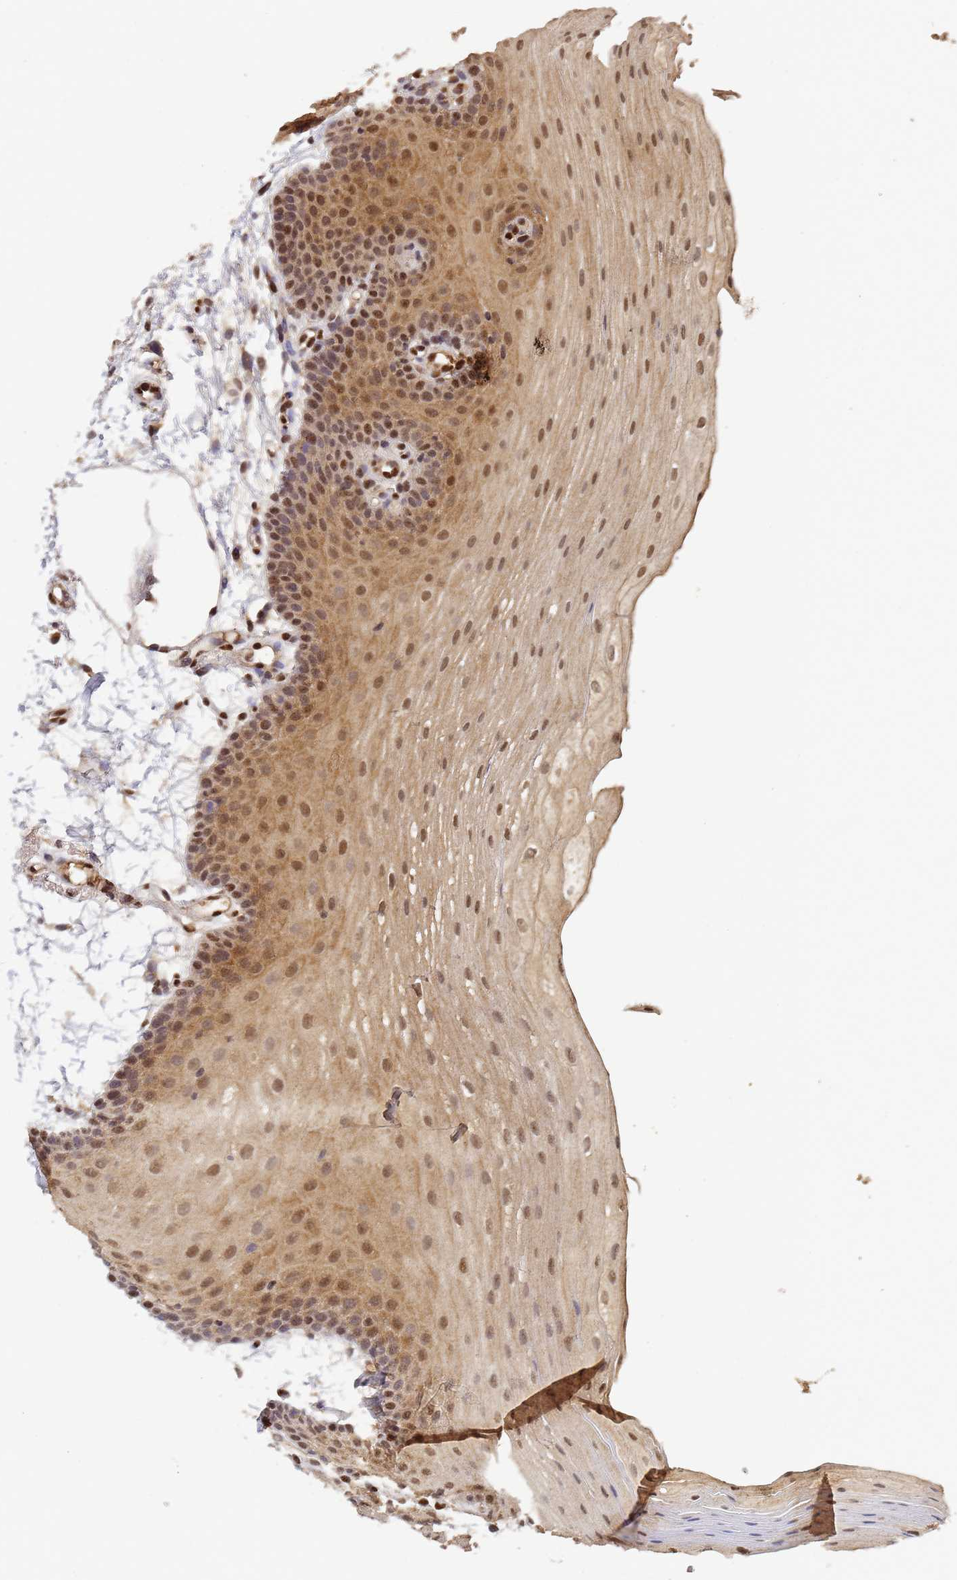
{"staining": {"intensity": "moderate", "quantity": ">75%", "location": "cytoplasmic/membranous,nuclear"}, "tissue": "oral mucosa", "cell_type": "Squamous epithelial cells", "image_type": "normal", "snomed": [{"axis": "morphology", "description": "Normal tissue, NOS"}, {"axis": "topography", "description": "Oral tissue"}], "caption": "DAB (3,3'-diaminobenzidine) immunohistochemical staining of normal human oral mucosa reveals moderate cytoplasmic/membranous,nuclear protein staining in approximately >75% of squamous epithelial cells.", "gene": "SECISBP2", "patient": {"sex": "male", "age": 68}}